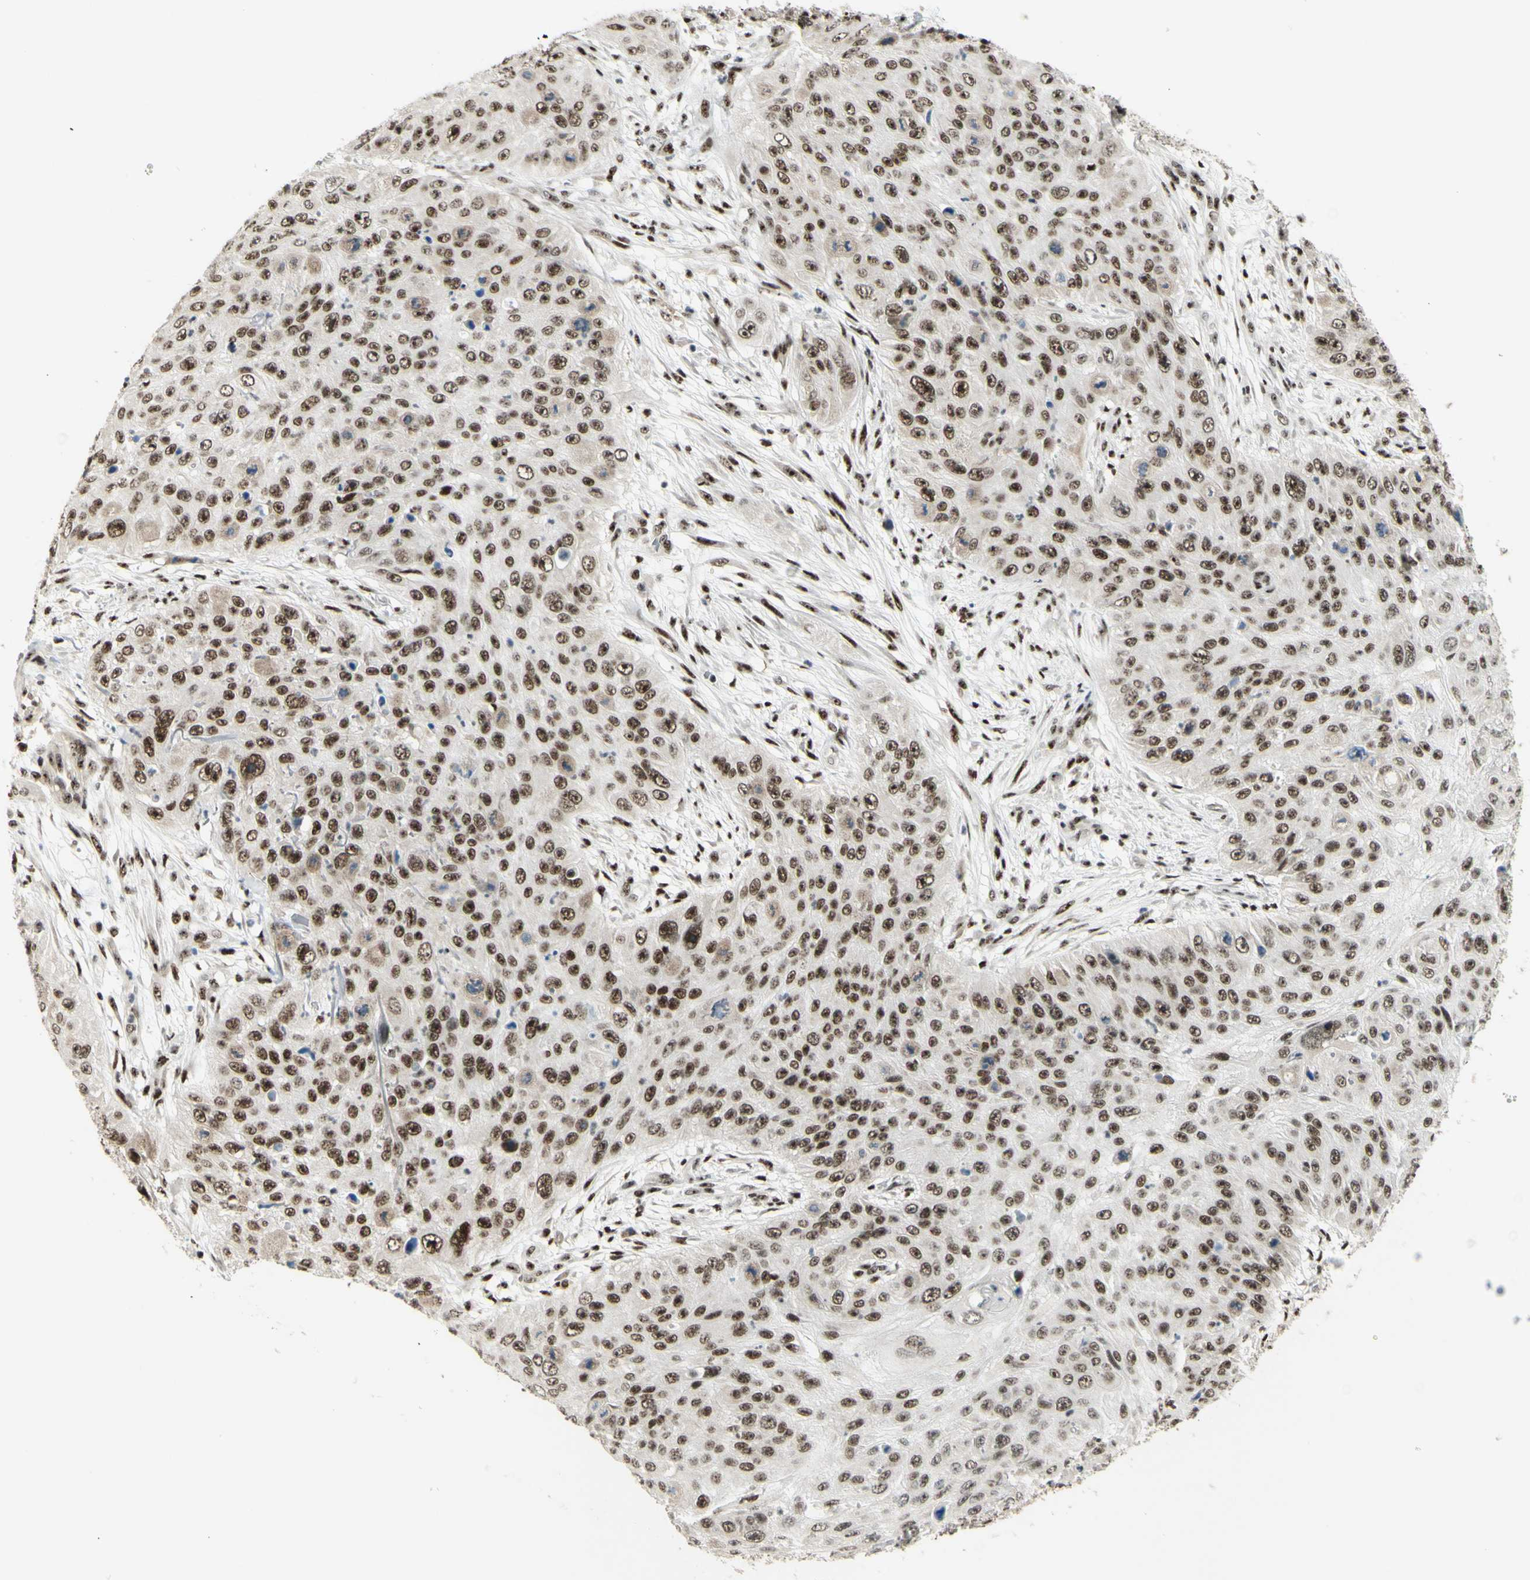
{"staining": {"intensity": "strong", "quantity": "25%-75%", "location": "nuclear"}, "tissue": "skin cancer", "cell_type": "Tumor cells", "image_type": "cancer", "snomed": [{"axis": "morphology", "description": "Squamous cell carcinoma, NOS"}, {"axis": "topography", "description": "Skin"}], "caption": "Protein staining displays strong nuclear staining in about 25%-75% of tumor cells in skin cancer.", "gene": "DHX9", "patient": {"sex": "female", "age": 80}}